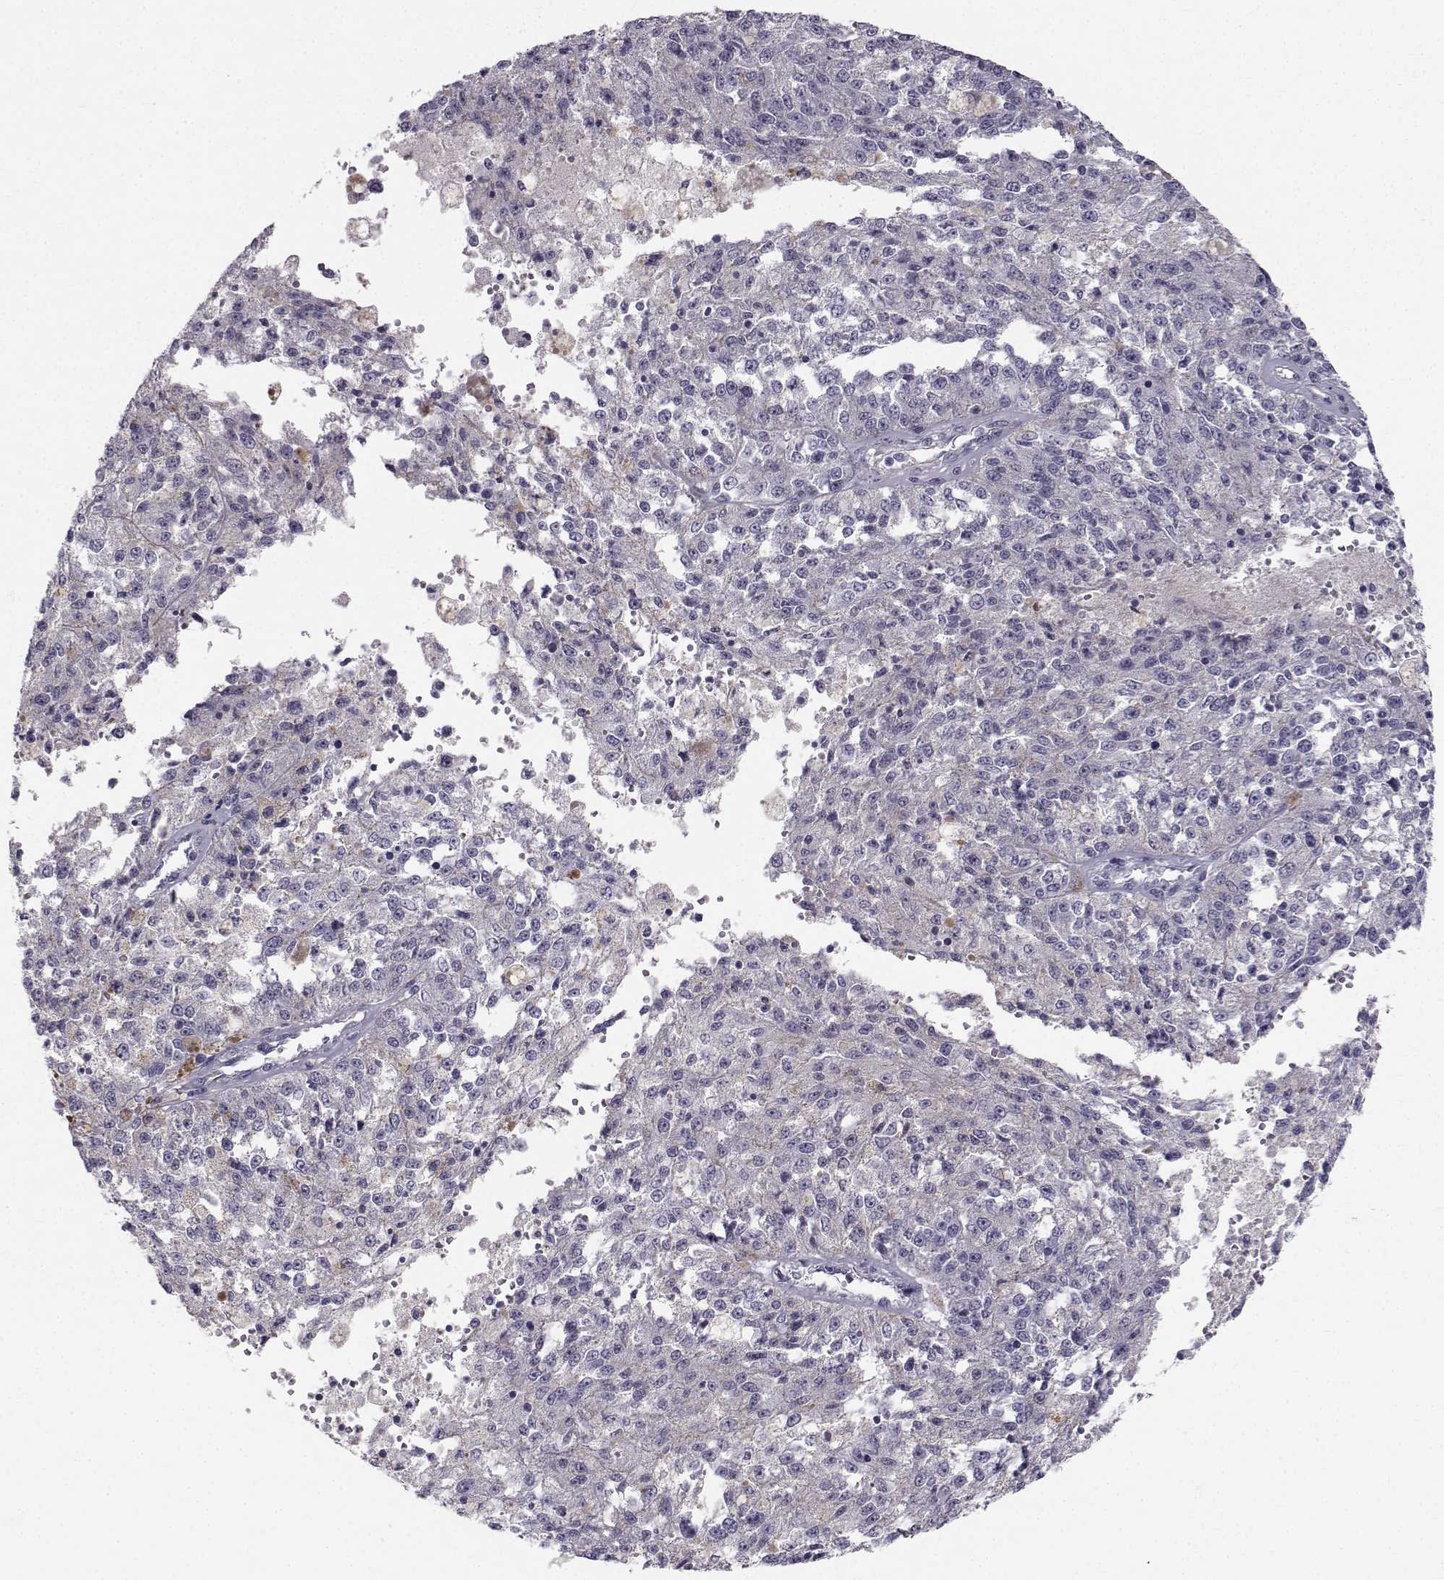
{"staining": {"intensity": "negative", "quantity": "none", "location": "none"}, "tissue": "melanoma", "cell_type": "Tumor cells", "image_type": "cancer", "snomed": [{"axis": "morphology", "description": "Malignant melanoma, Metastatic site"}, {"axis": "topography", "description": "Lymph node"}], "caption": "Immunohistochemical staining of malignant melanoma (metastatic site) reveals no significant expression in tumor cells.", "gene": "SPDYE4", "patient": {"sex": "female", "age": 64}}